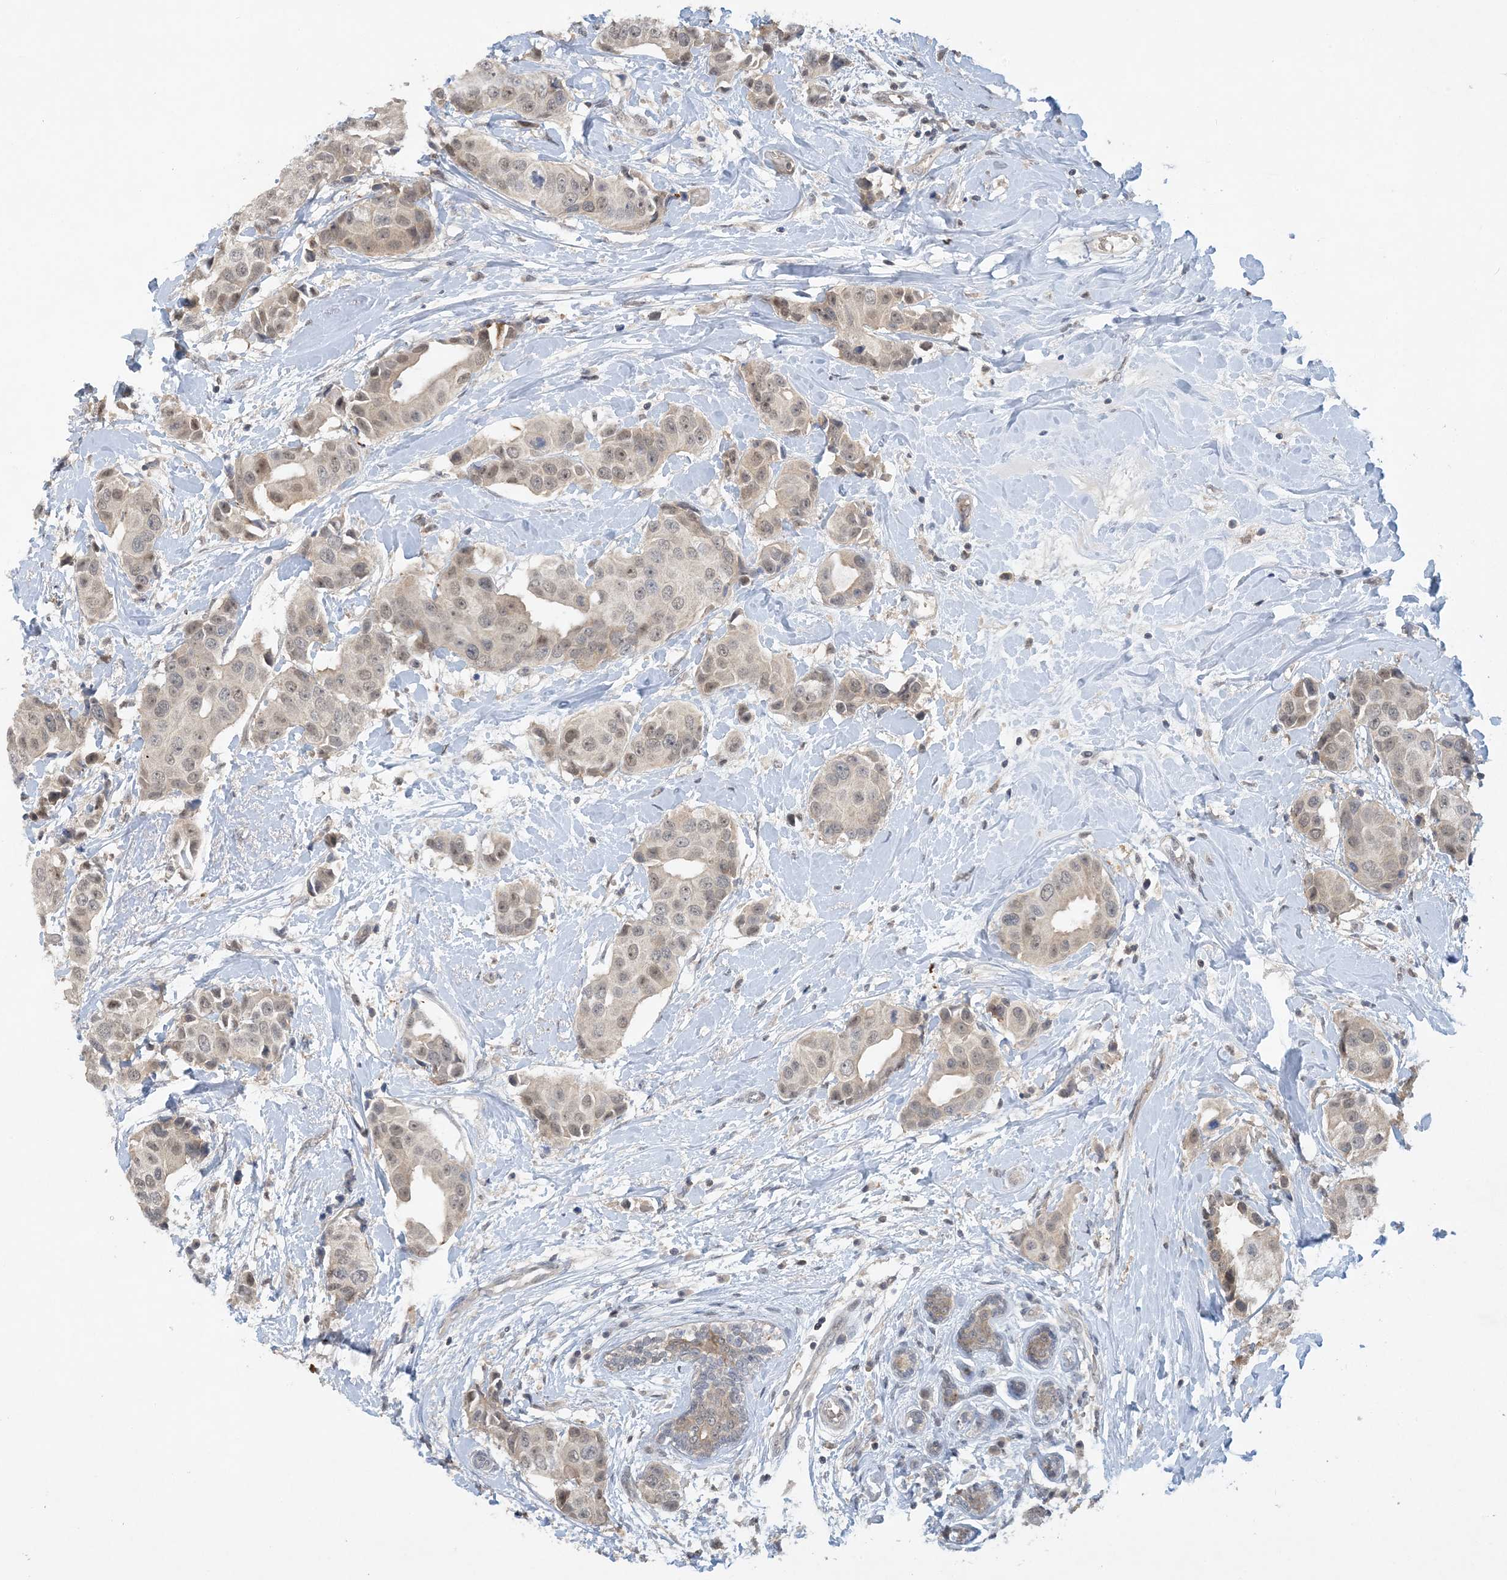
{"staining": {"intensity": "weak", "quantity": "25%-75%", "location": "nuclear"}, "tissue": "breast cancer", "cell_type": "Tumor cells", "image_type": "cancer", "snomed": [{"axis": "morphology", "description": "Normal tissue, NOS"}, {"axis": "morphology", "description": "Duct carcinoma"}, {"axis": "topography", "description": "Breast"}], "caption": "A low amount of weak nuclear staining is seen in approximately 25%-75% of tumor cells in infiltrating ductal carcinoma (breast) tissue. (brown staining indicates protein expression, while blue staining denotes nuclei).", "gene": "UBE2E1", "patient": {"sex": "female", "age": 39}}